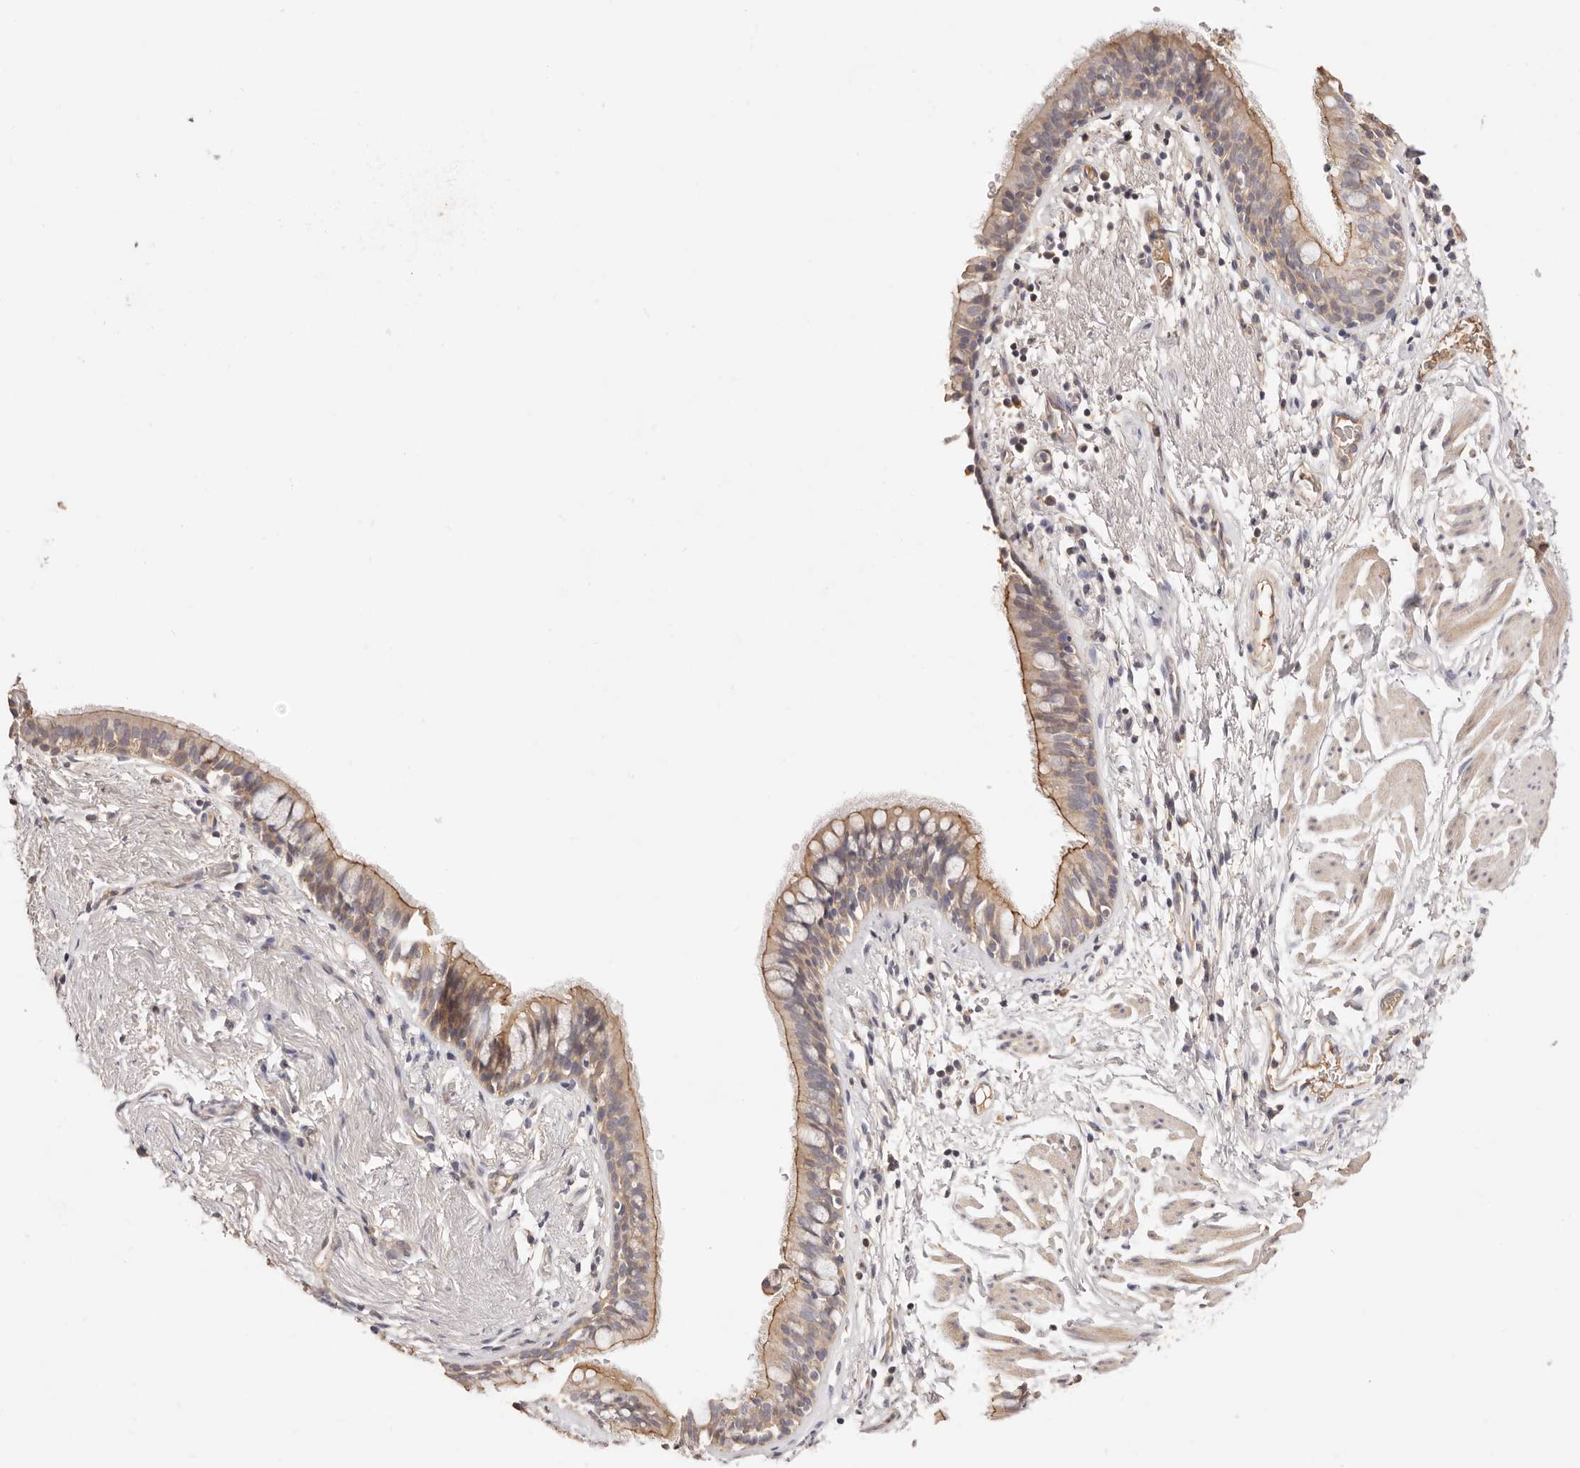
{"staining": {"intensity": "moderate", "quantity": "25%-75%", "location": "cytoplasmic/membranous"}, "tissue": "bronchus", "cell_type": "Respiratory epithelial cells", "image_type": "normal", "snomed": [{"axis": "morphology", "description": "Normal tissue, NOS"}, {"axis": "topography", "description": "Cartilage tissue"}, {"axis": "topography", "description": "Bronchus"}], "caption": "This histopathology image displays benign bronchus stained with immunohistochemistry to label a protein in brown. The cytoplasmic/membranous of respiratory epithelial cells show moderate positivity for the protein. Nuclei are counter-stained blue.", "gene": "CXADR", "patient": {"sex": "female", "age": 36}}